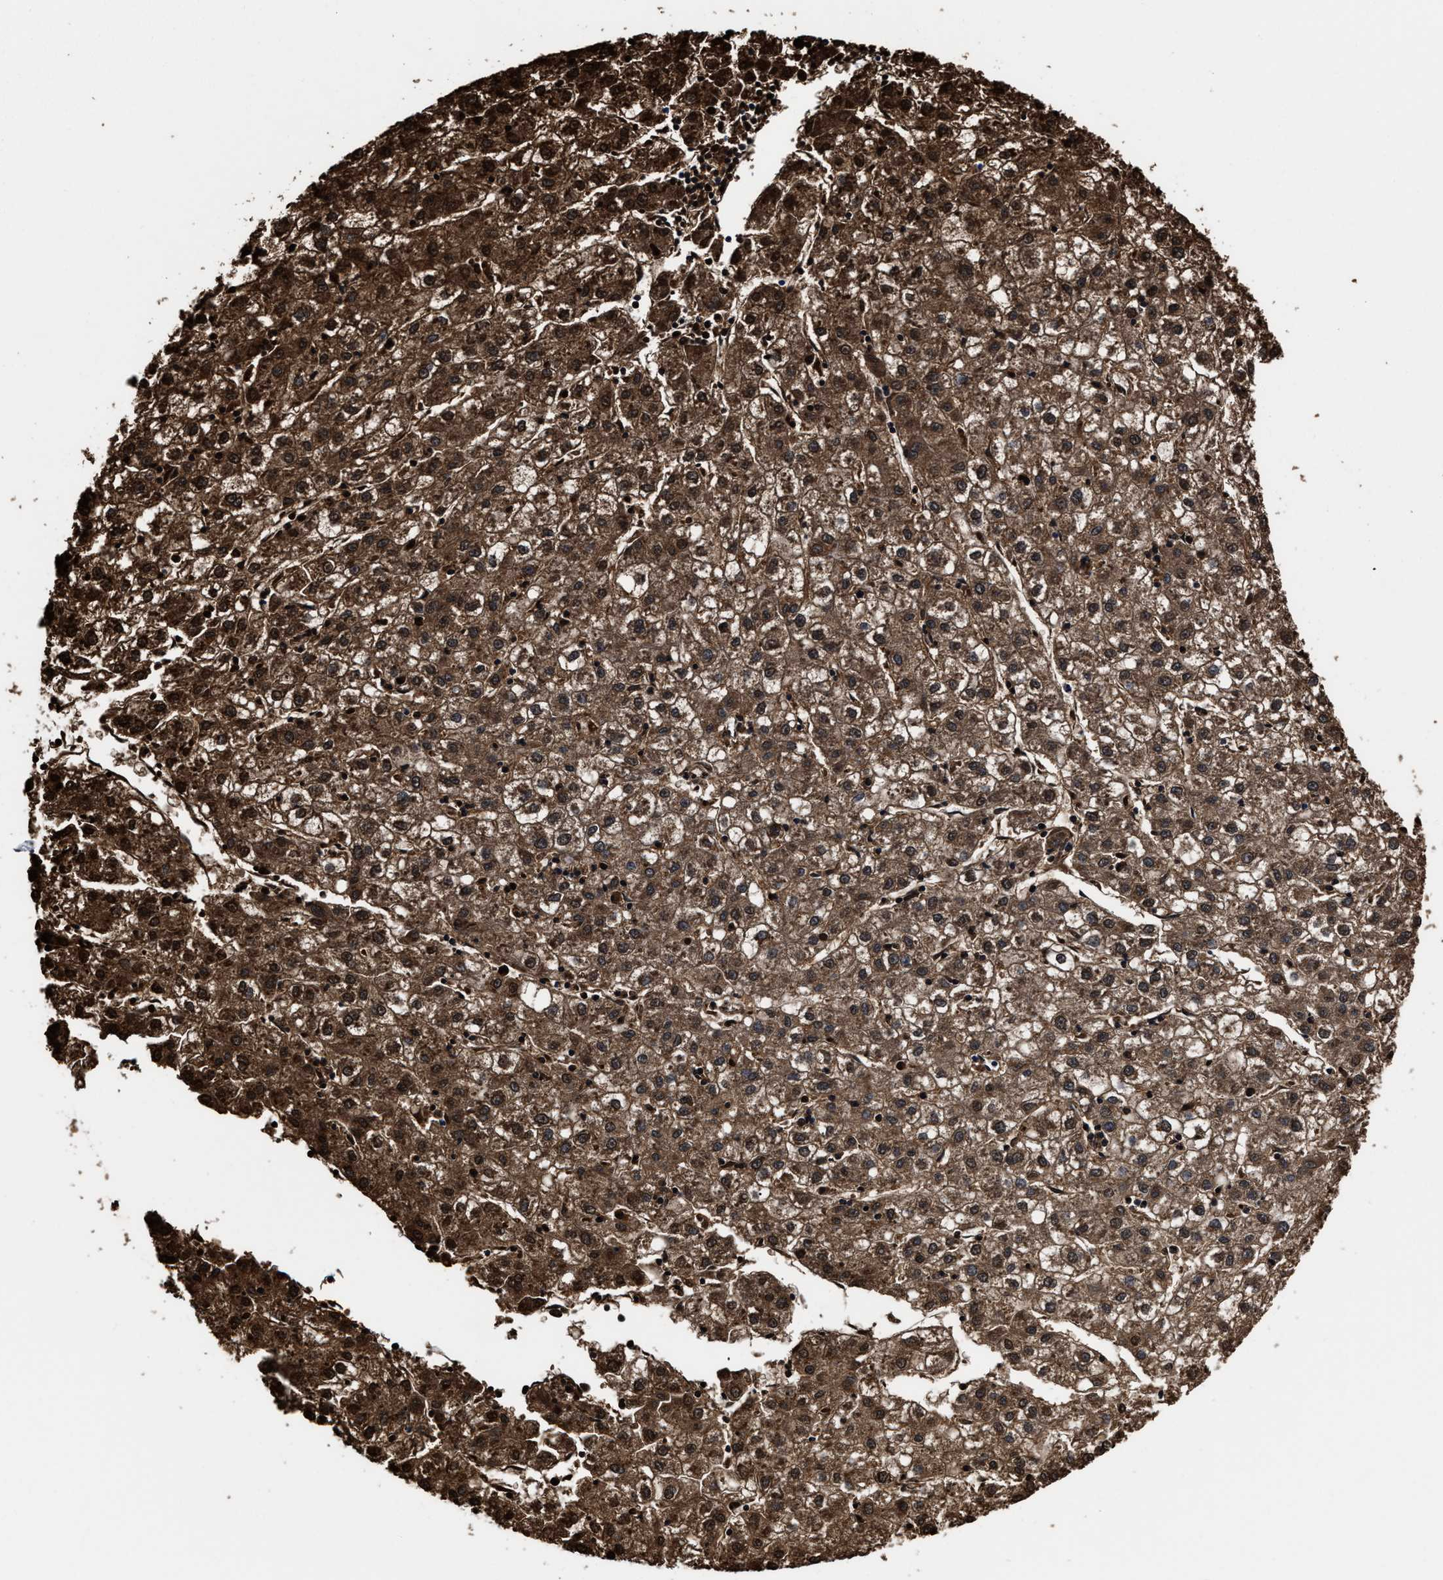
{"staining": {"intensity": "strong", "quantity": ">75%", "location": "cytoplasmic/membranous,nuclear"}, "tissue": "liver cancer", "cell_type": "Tumor cells", "image_type": "cancer", "snomed": [{"axis": "morphology", "description": "Carcinoma, Hepatocellular, NOS"}, {"axis": "topography", "description": "Liver"}], "caption": "Protein positivity by immunohistochemistry (IHC) shows strong cytoplasmic/membranous and nuclear positivity in about >75% of tumor cells in liver hepatocellular carcinoma.", "gene": "PRPF4B", "patient": {"sex": "male", "age": 72}}